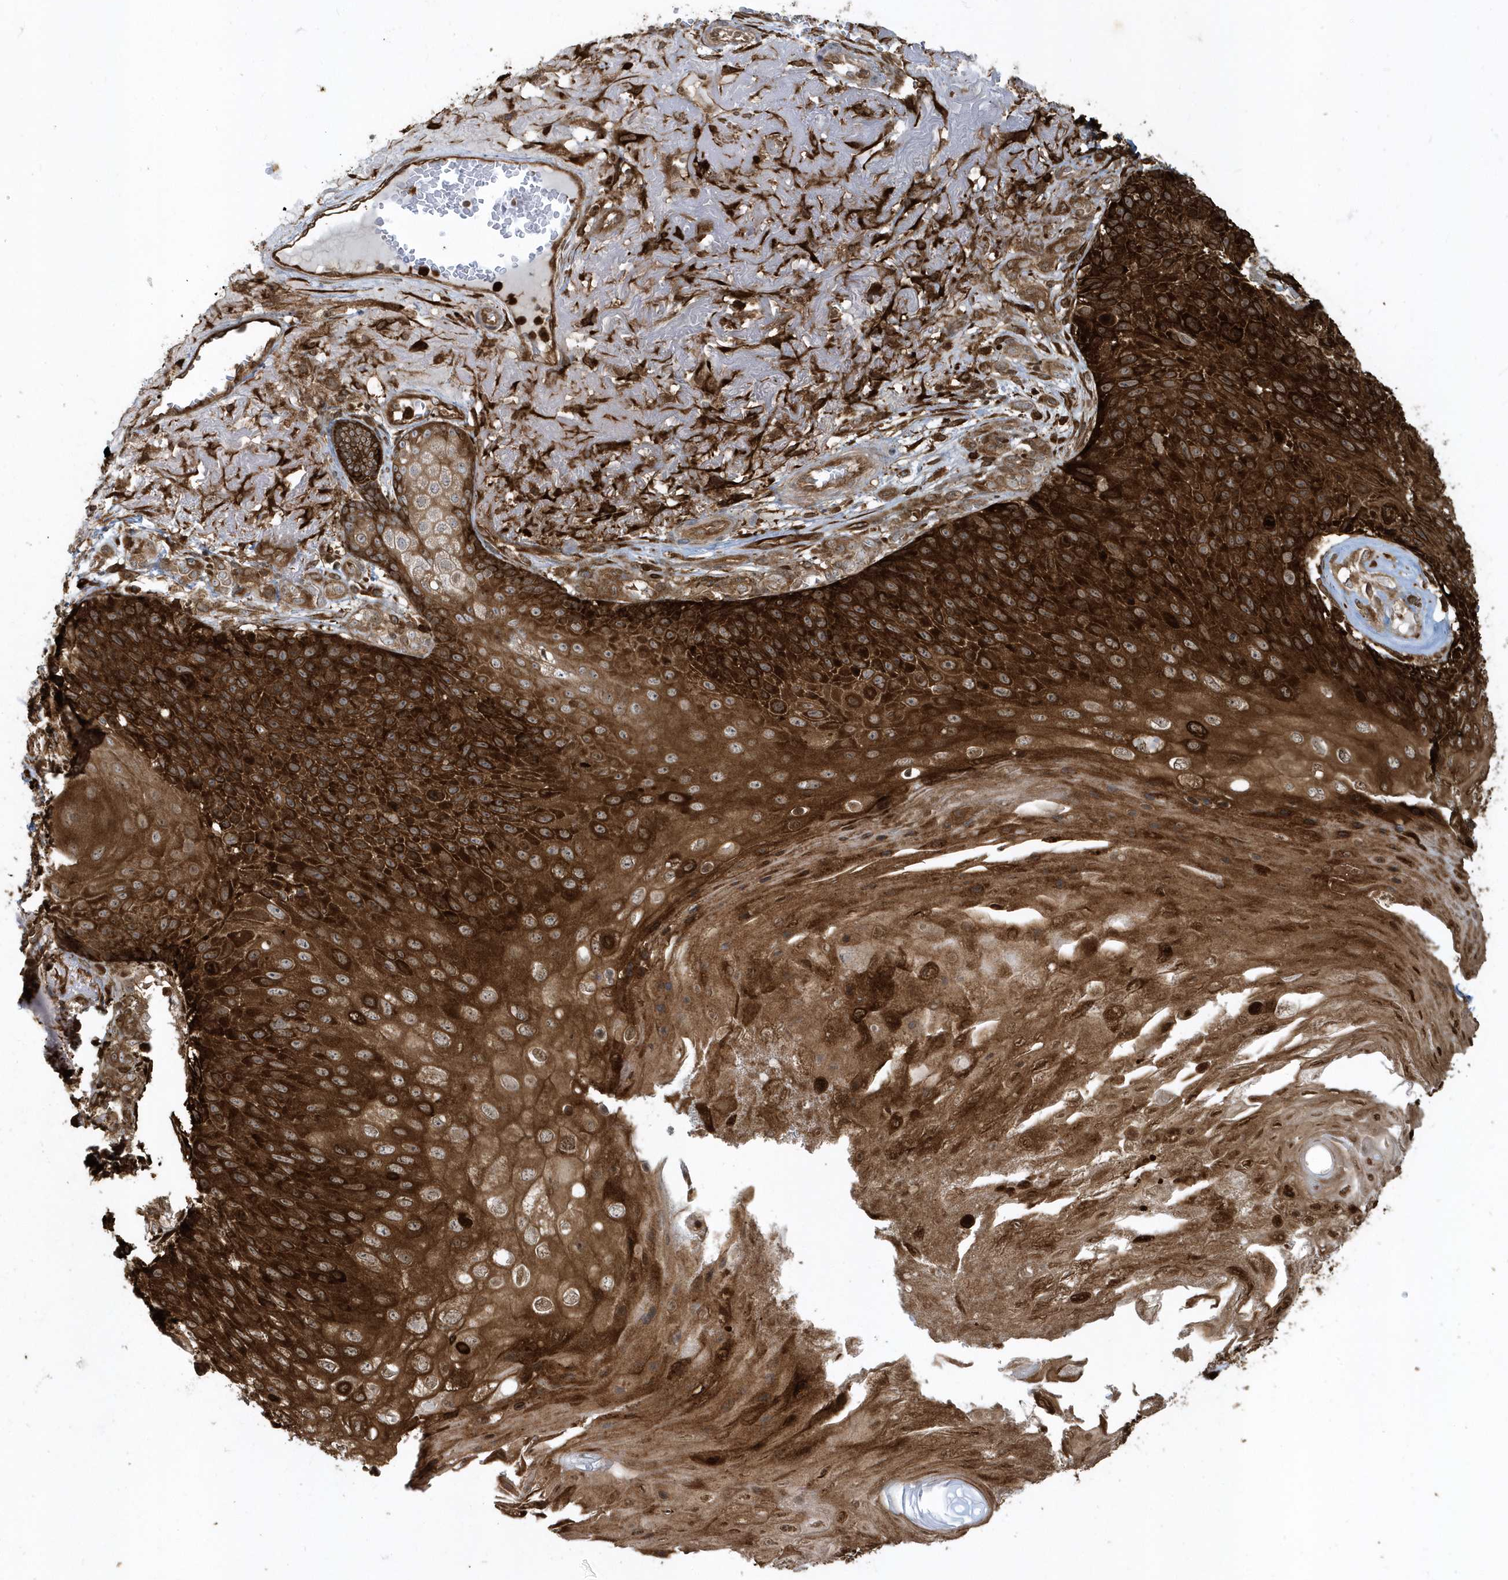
{"staining": {"intensity": "strong", "quantity": ">75%", "location": "cytoplasmic/membranous"}, "tissue": "skin cancer", "cell_type": "Tumor cells", "image_type": "cancer", "snomed": [{"axis": "morphology", "description": "Squamous cell carcinoma, NOS"}, {"axis": "topography", "description": "Skin"}], "caption": "Approximately >75% of tumor cells in skin cancer (squamous cell carcinoma) display strong cytoplasmic/membranous protein expression as visualized by brown immunohistochemical staining.", "gene": "CLCN6", "patient": {"sex": "female", "age": 88}}